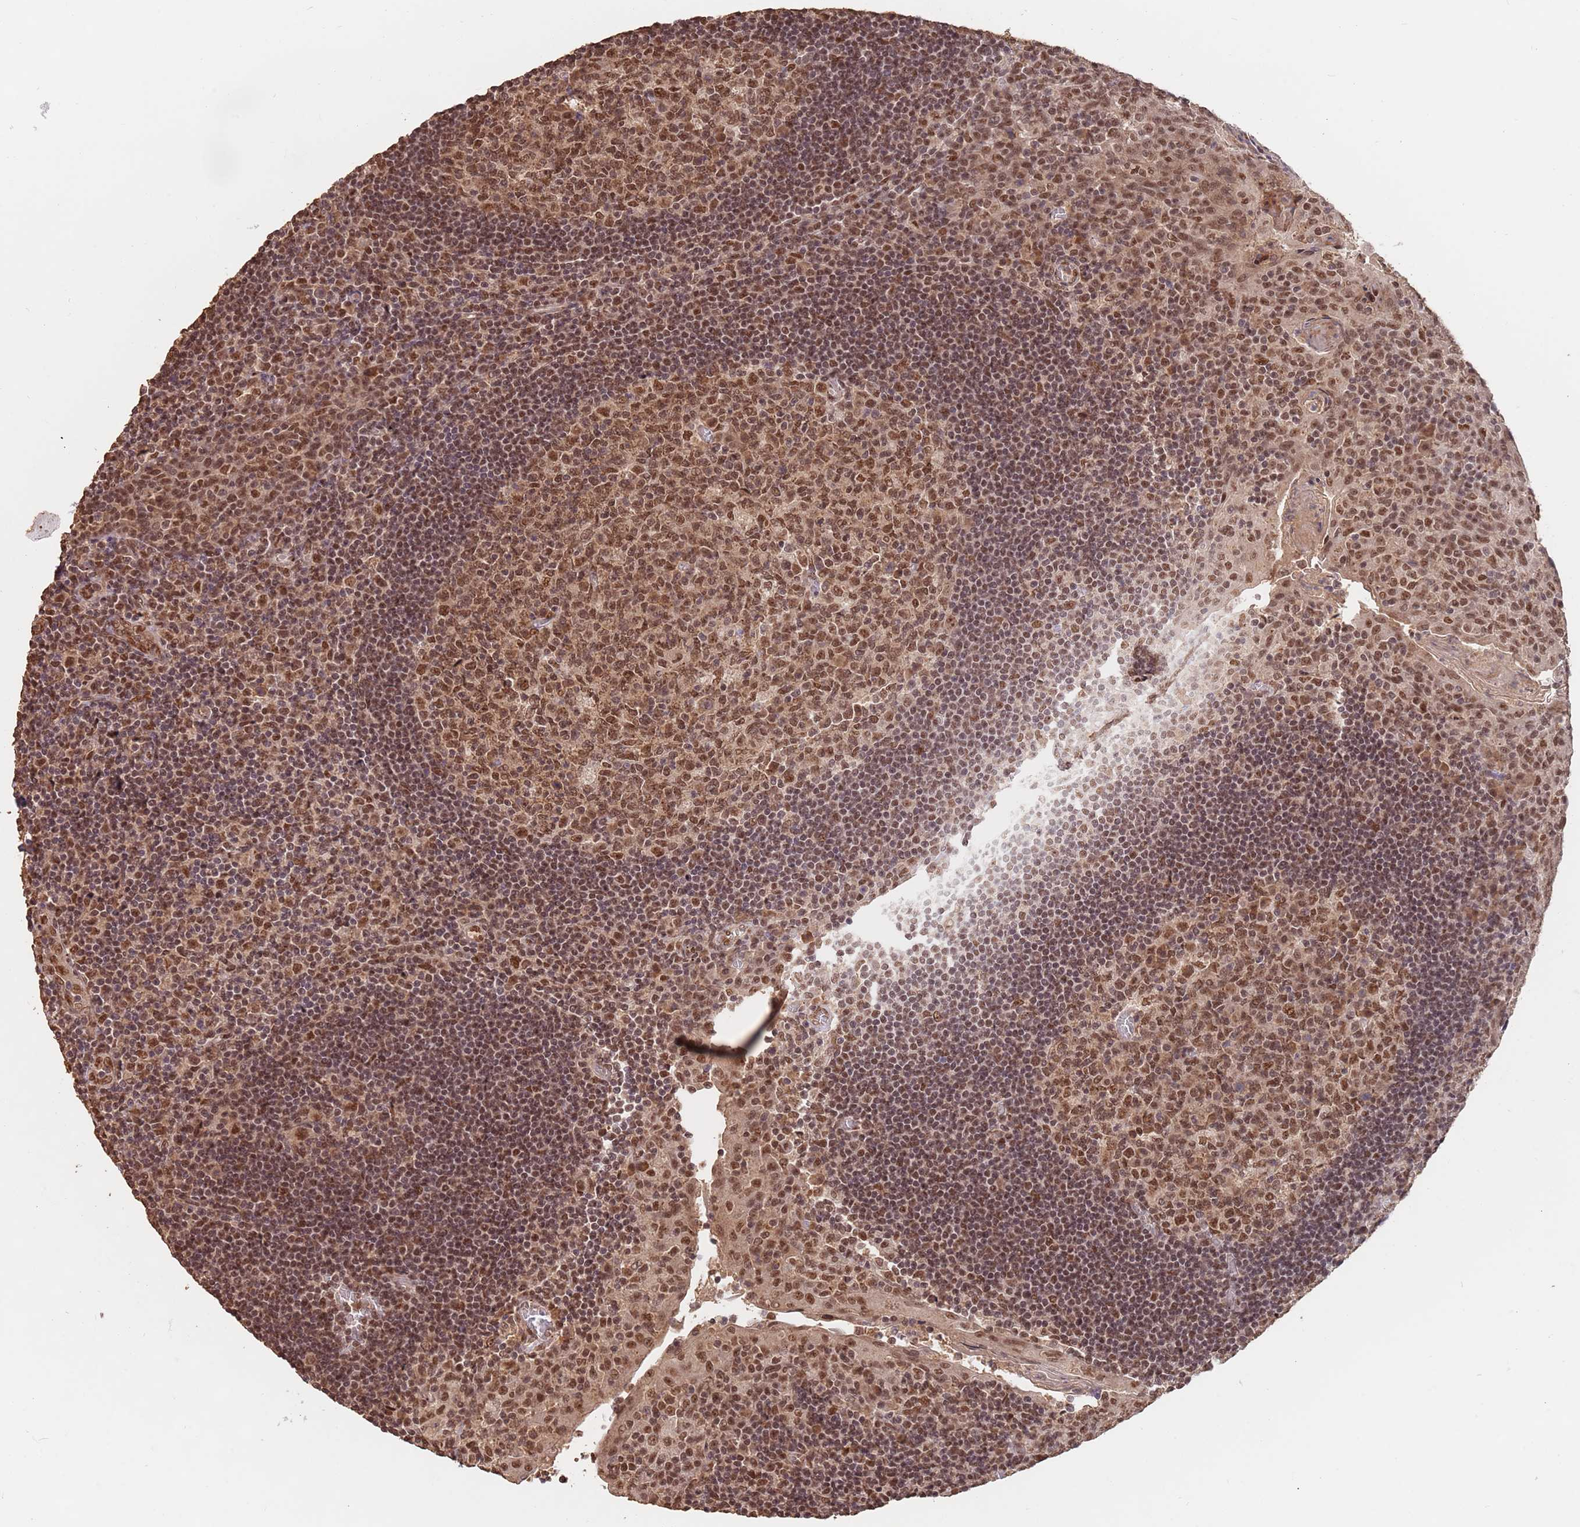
{"staining": {"intensity": "moderate", "quantity": ">75%", "location": "nuclear"}, "tissue": "tonsil", "cell_type": "Germinal center cells", "image_type": "normal", "snomed": [{"axis": "morphology", "description": "Normal tissue, NOS"}, {"axis": "topography", "description": "Tonsil"}], "caption": "A brown stain highlights moderate nuclear staining of a protein in germinal center cells of benign human tonsil. The protein is shown in brown color, while the nuclei are stained blue.", "gene": "RFXANK", "patient": {"sex": "male", "age": 17}}